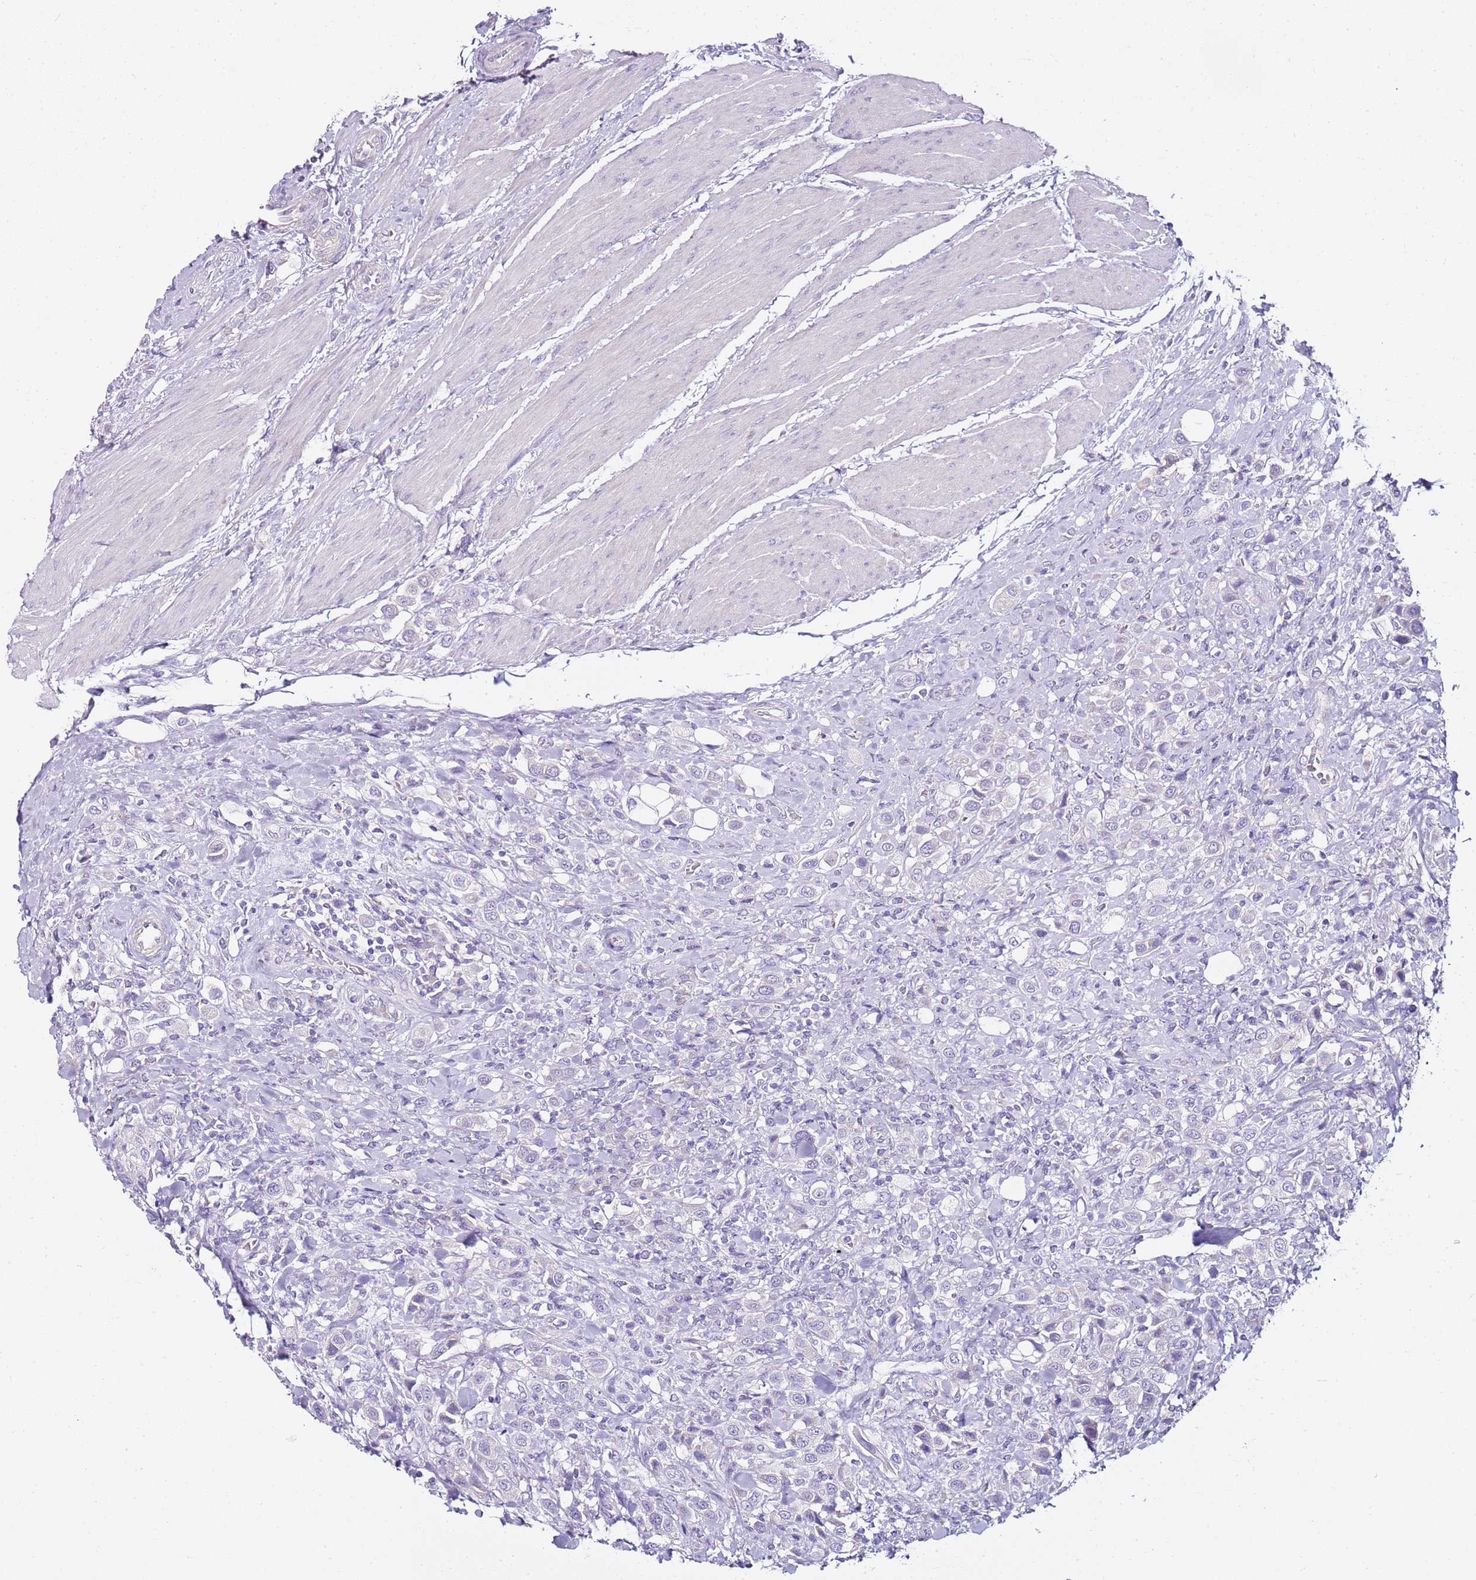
{"staining": {"intensity": "negative", "quantity": "none", "location": "none"}, "tissue": "urothelial cancer", "cell_type": "Tumor cells", "image_type": "cancer", "snomed": [{"axis": "morphology", "description": "Urothelial carcinoma, High grade"}, {"axis": "topography", "description": "Urinary bladder"}], "caption": "High power microscopy histopathology image of an immunohistochemistry (IHC) histopathology image of high-grade urothelial carcinoma, revealing no significant positivity in tumor cells.", "gene": "MYBPC3", "patient": {"sex": "male", "age": 50}}